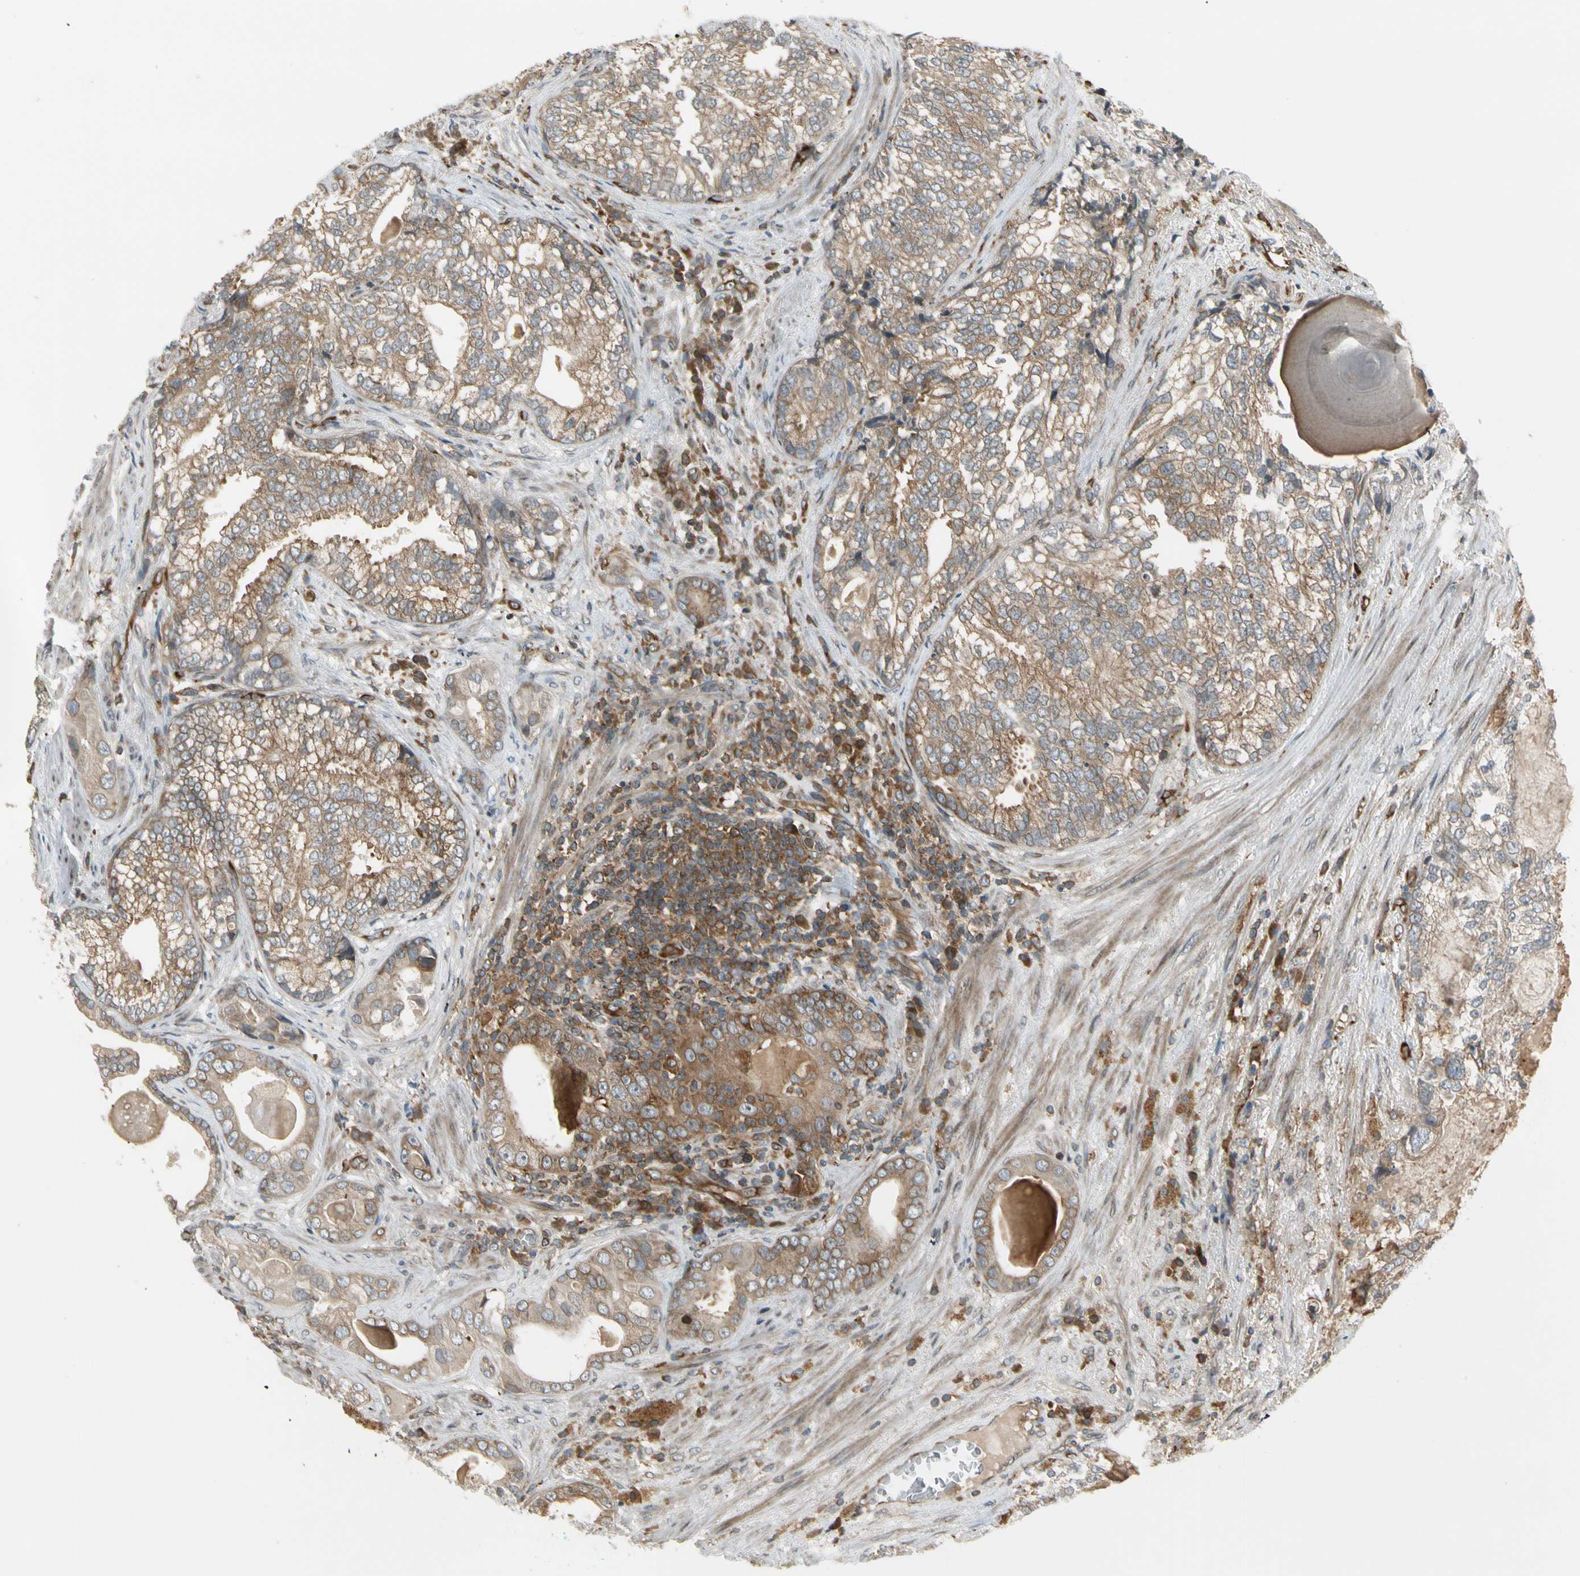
{"staining": {"intensity": "moderate", "quantity": ">75%", "location": "cytoplasmic/membranous"}, "tissue": "prostate cancer", "cell_type": "Tumor cells", "image_type": "cancer", "snomed": [{"axis": "morphology", "description": "Adenocarcinoma, High grade"}, {"axis": "topography", "description": "Prostate"}], "caption": "This histopathology image displays prostate high-grade adenocarcinoma stained with immunohistochemistry to label a protein in brown. The cytoplasmic/membranous of tumor cells show moderate positivity for the protein. Nuclei are counter-stained blue.", "gene": "TRIO", "patient": {"sex": "male", "age": 66}}